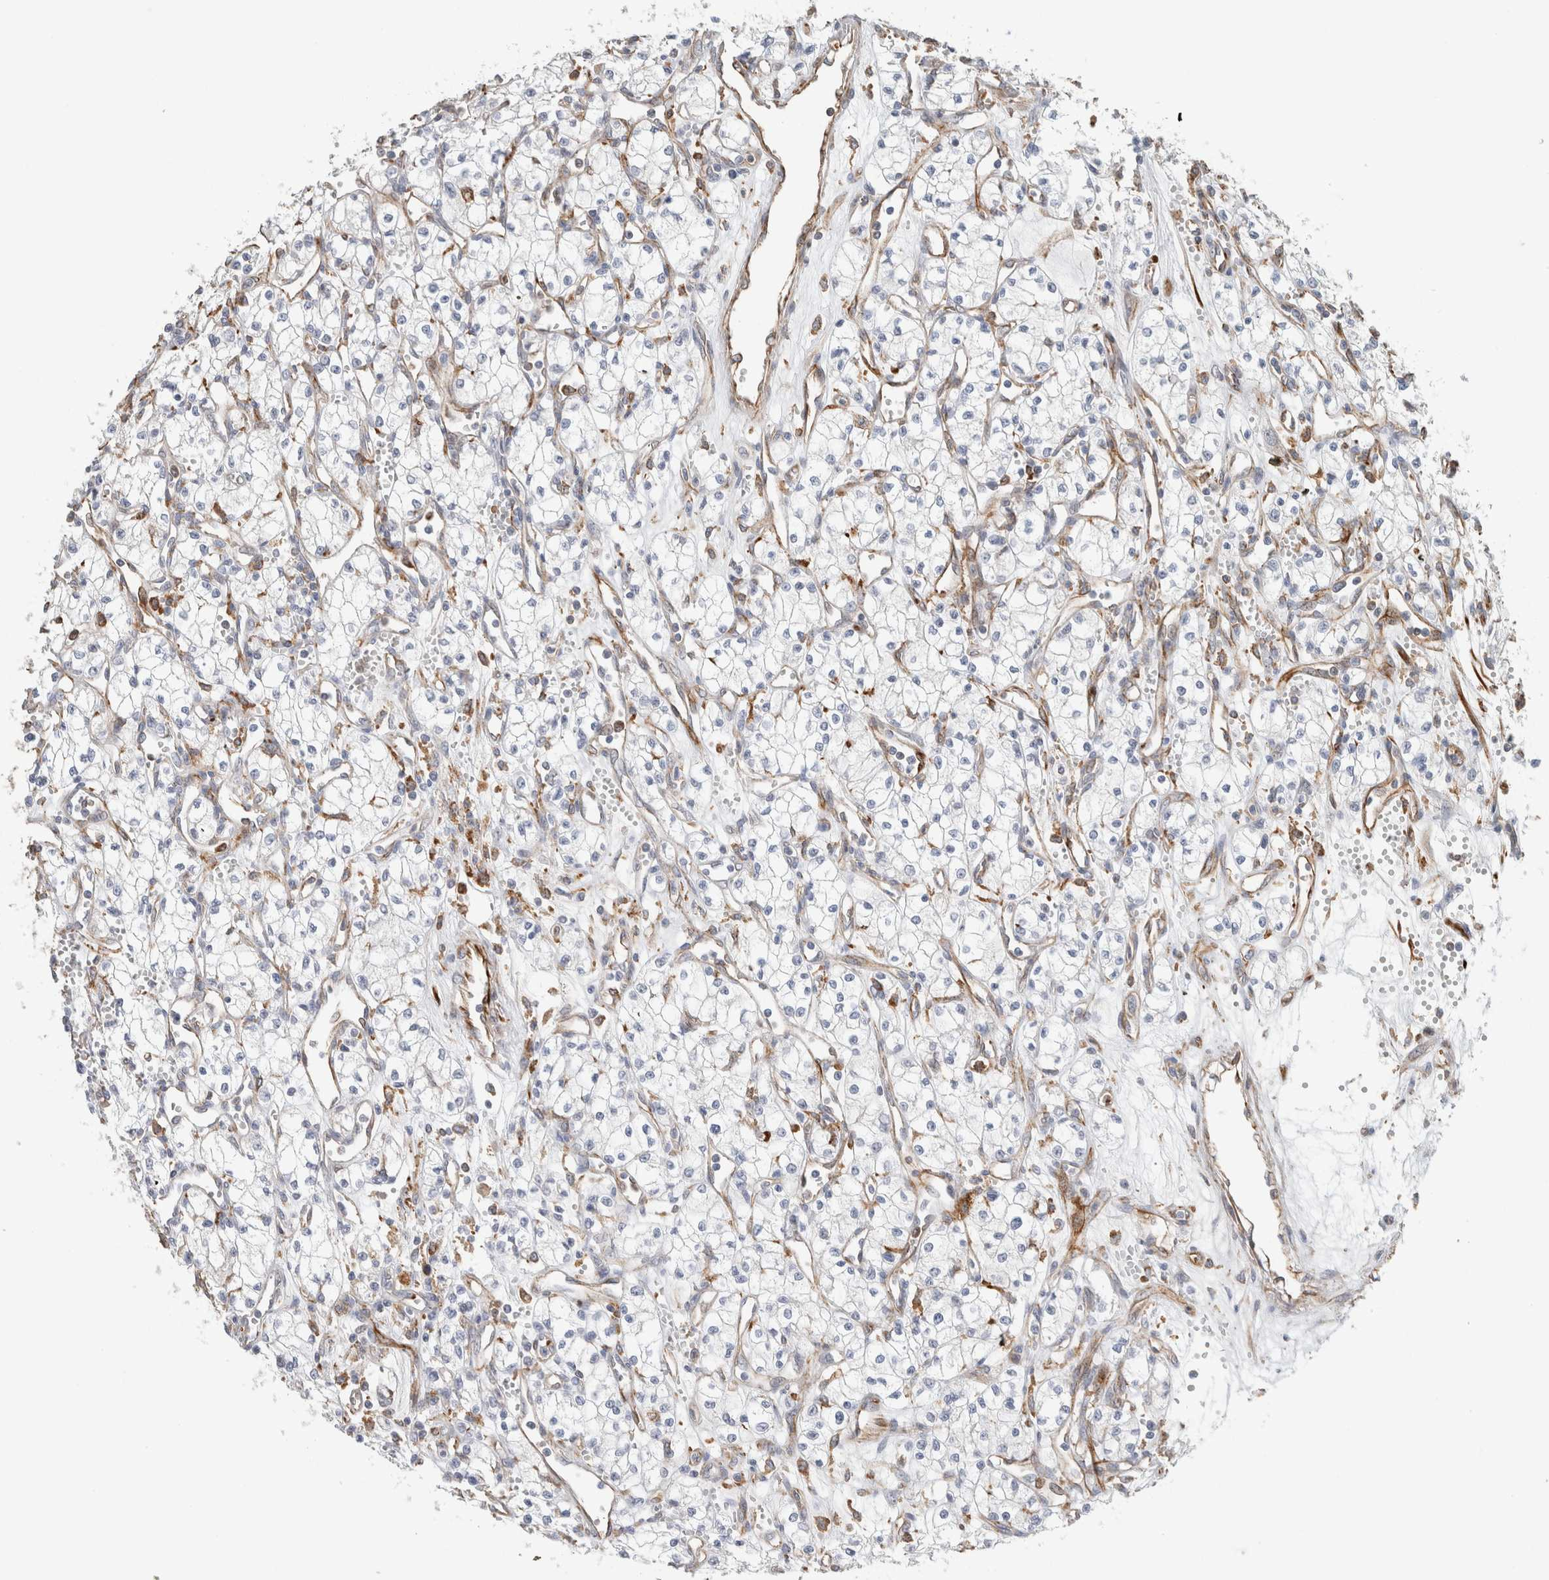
{"staining": {"intensity": "negative", "quantity": "none", "location": "none"}, "tissue": "renal cancer", "cell_type": "Tumor cells", "image_type": "cancer", "snomed": [{"axis": "morphology", "description": "Adenocarcinoma, NOS"}, {"axis": "topography", "description": "Kidney"}], "caption": "Tumor cells are negative for brown protein staining in renal adenocarcinoma.", "gene": "LY86", "patient": {"sex": "male", "age": 59}}